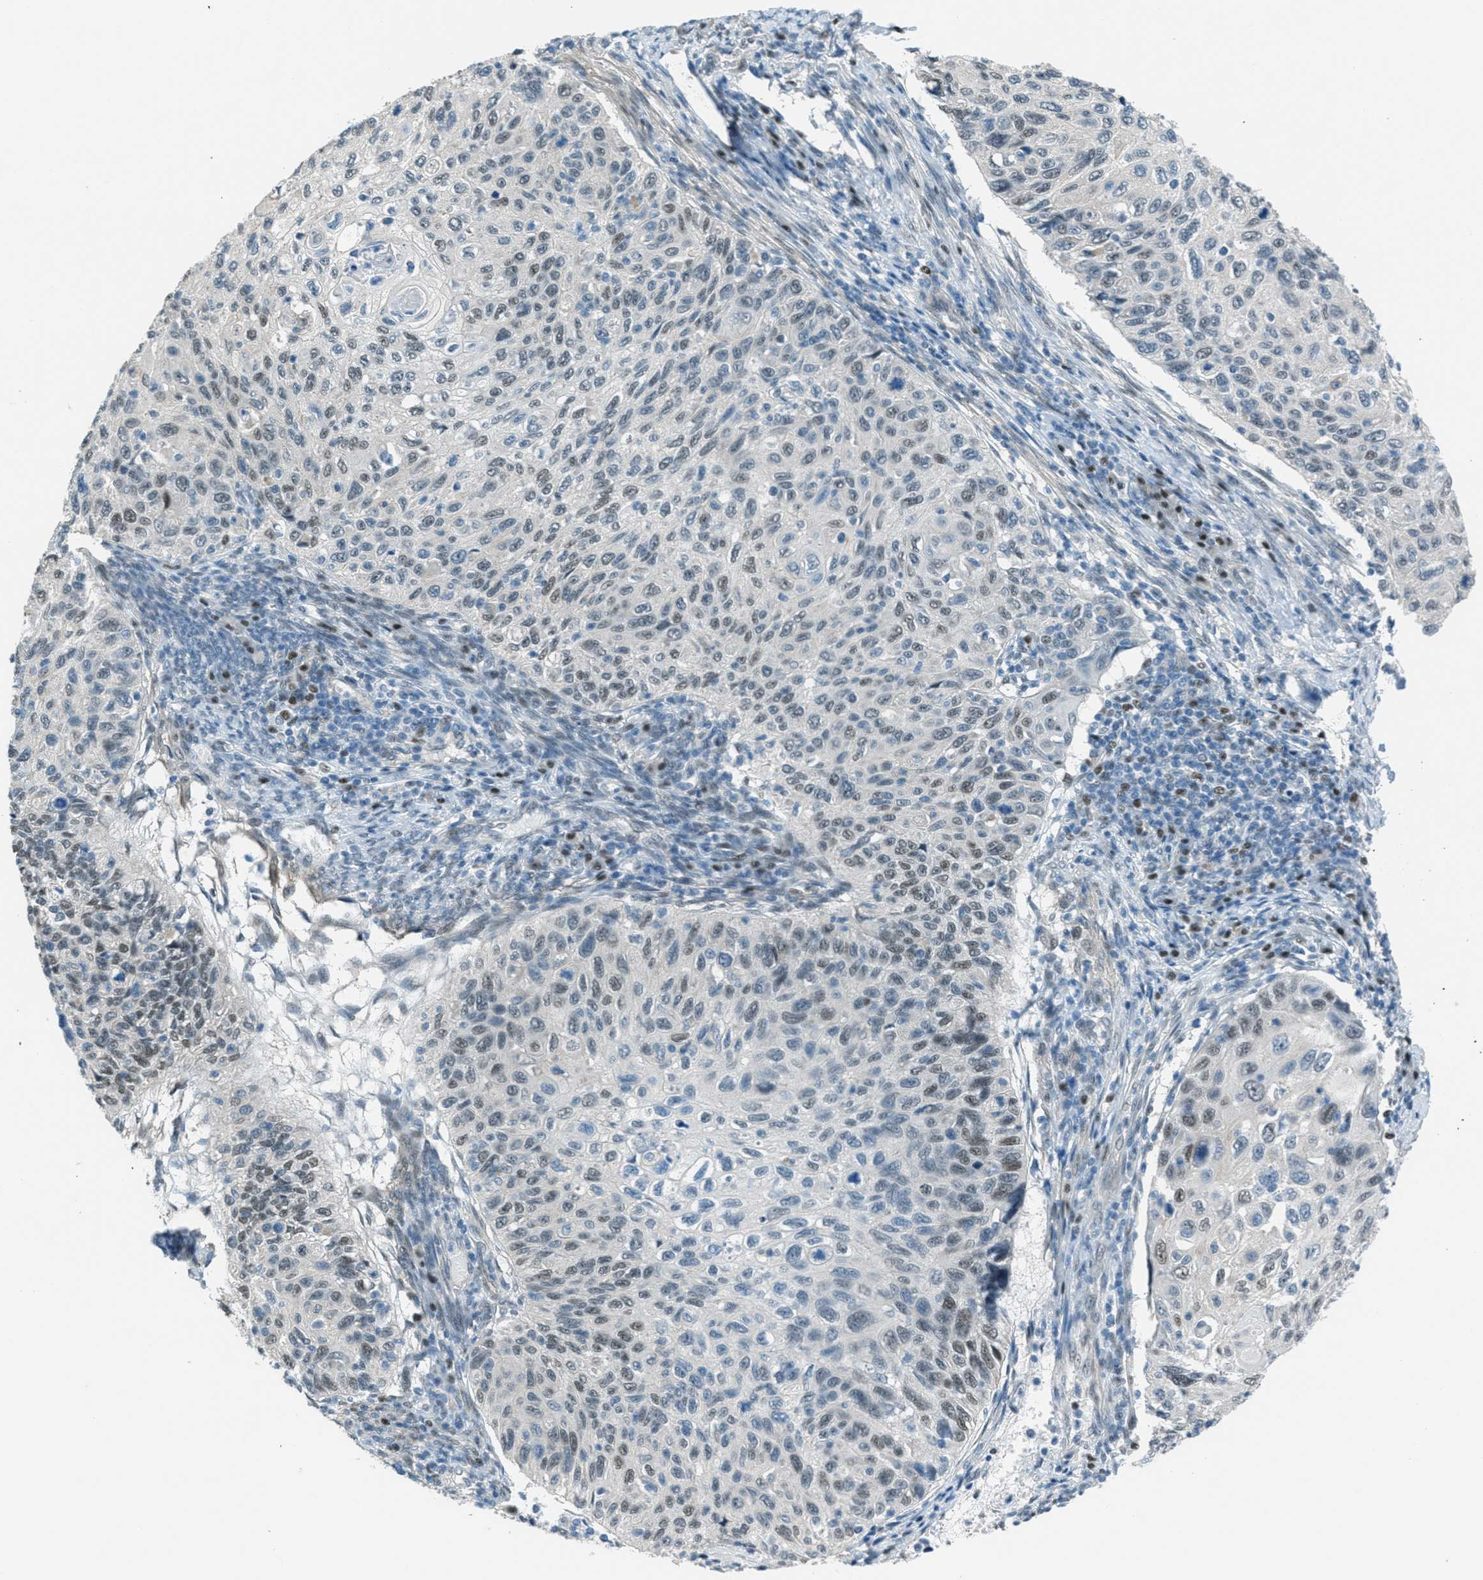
{"staining": {"intensity": "weak", "quantity": "<25%", "location": "nuclear"}, "tissue": "cervical cancer", "cell_type": "Tumor cells", "image_type": "cancer", "snomed": [{"axis": "morphology", "description": "Squamous cell carcinoma, NOS"}, {"axis": "topography", "description": "Cervix"}], "caption": "Immunohistochemical staining of cervical cancer (squamous cell carcinoma) demonstrates no significant staining in tumor cells. (DAB immunohistochemistry visualized using brightfield microscopy, high magnification).", "gene": "TCF3", "patient": {"sex": "female", "age": 70}}